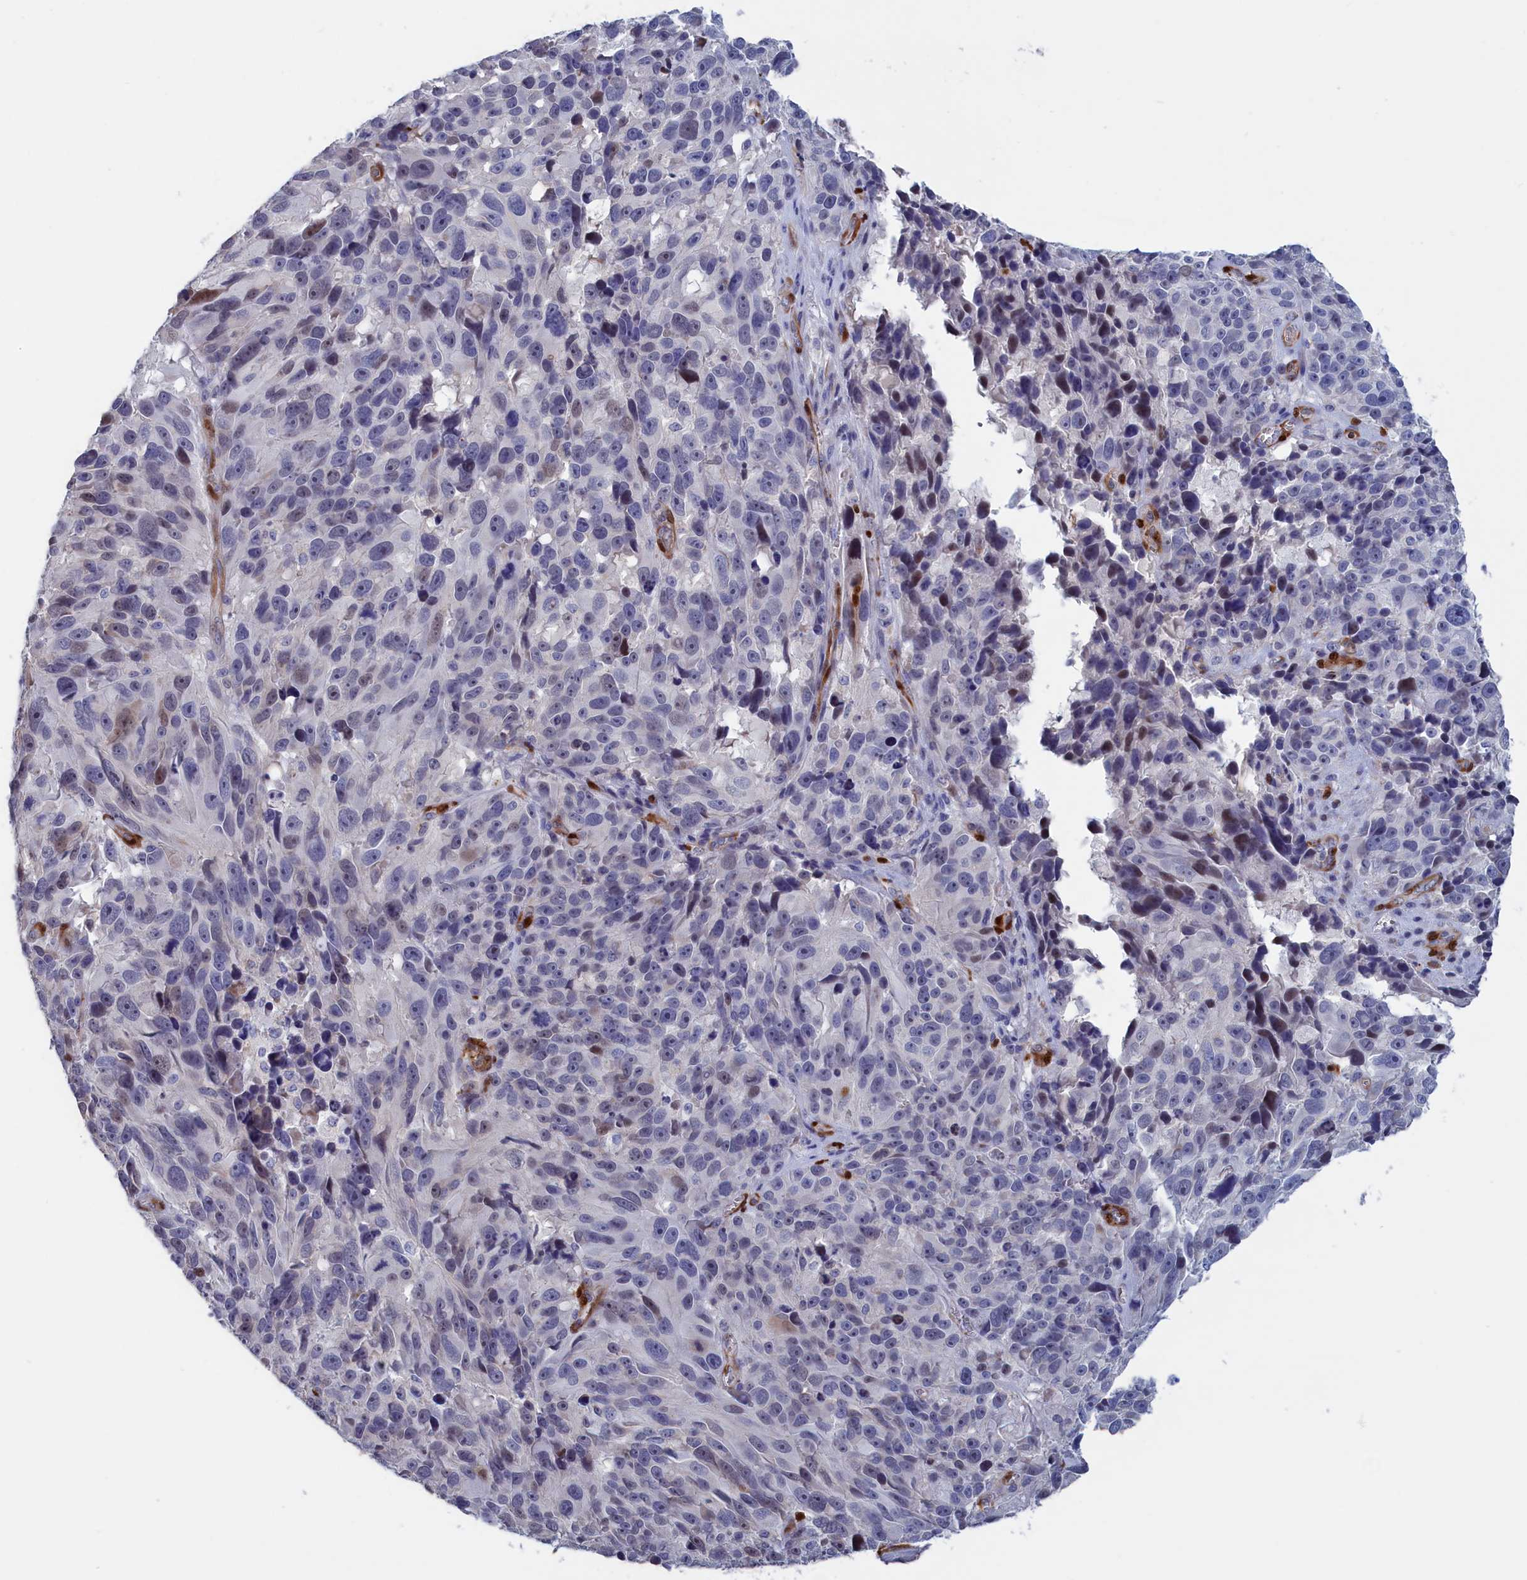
{"staining": {"intensity": "weak", "quantity": "<25%", "location": "nuclear"}, "tissue": "melanoma", "cell_type": "Tumor cells", "image_type": "cancer", "snomed": [{"axis": "morphology", "description": "Malignant melanoma, NOS"}, {"axis": "topography", "description": "Skin"}], "caption": "Tumor cells are negative for protein expression in human malignant melanoma.", "gene": "CRIP1", "patient": {"sex": "male", "age": 84}}